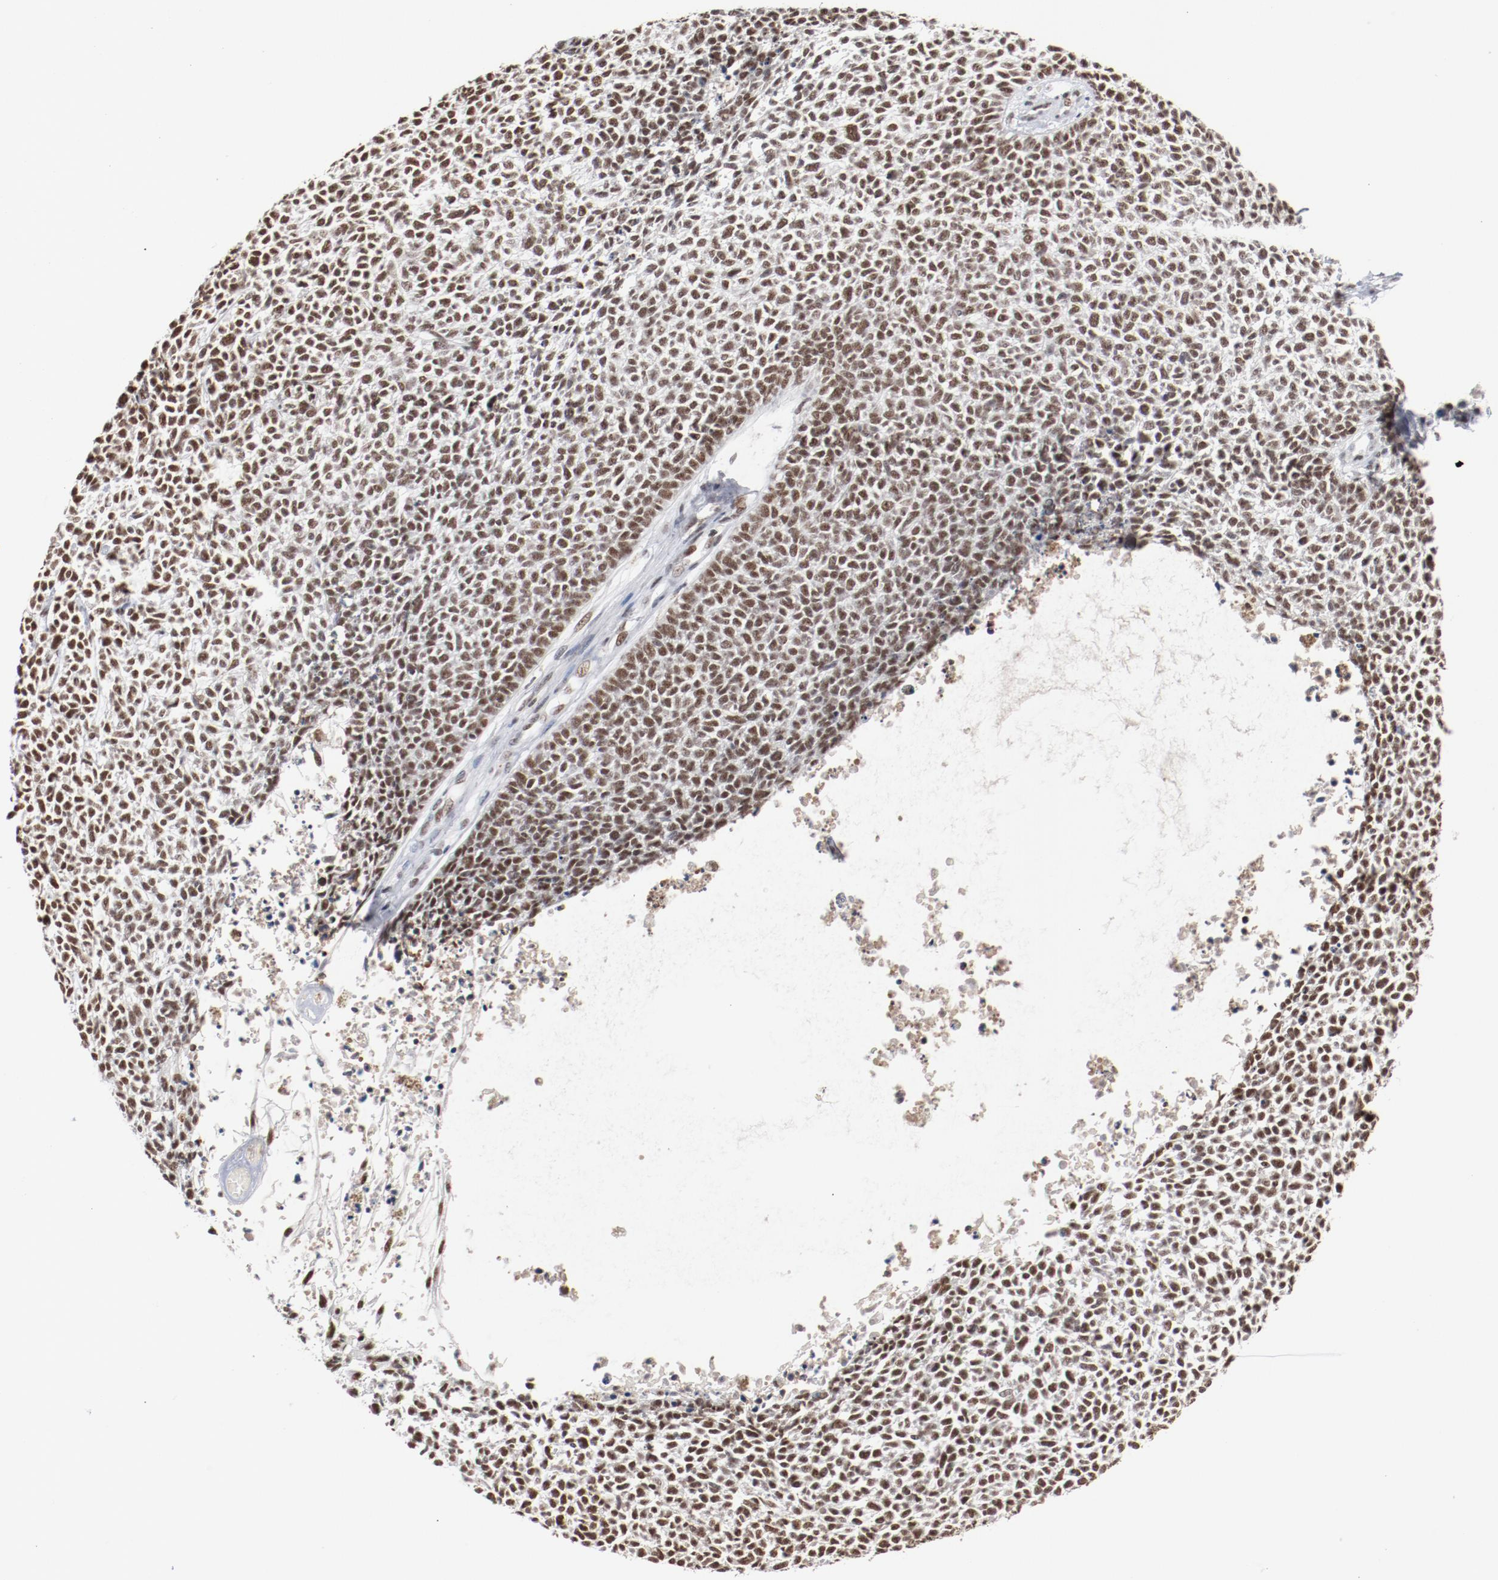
{"staining": {"intensity": "moderate", "quantity": ">75%", "location": "nuclear"}, "tissue": "skin cancer", "cell_type": "Tumor cells", "image_type": "cancer", "snomed": [{"axis": "morphology", "description": "Basal cell carcinoma"}, {"axis": "topography", "description": "Skin"}], "caption": "About >75% of tumor cells in human basal cell carcinoma (skin) exhibit moderate nuclear protein positivity as visualized by brown immunohistochemical staining.", "gene": "BUB3", "patient": {"sex": "female", "age": 84}}